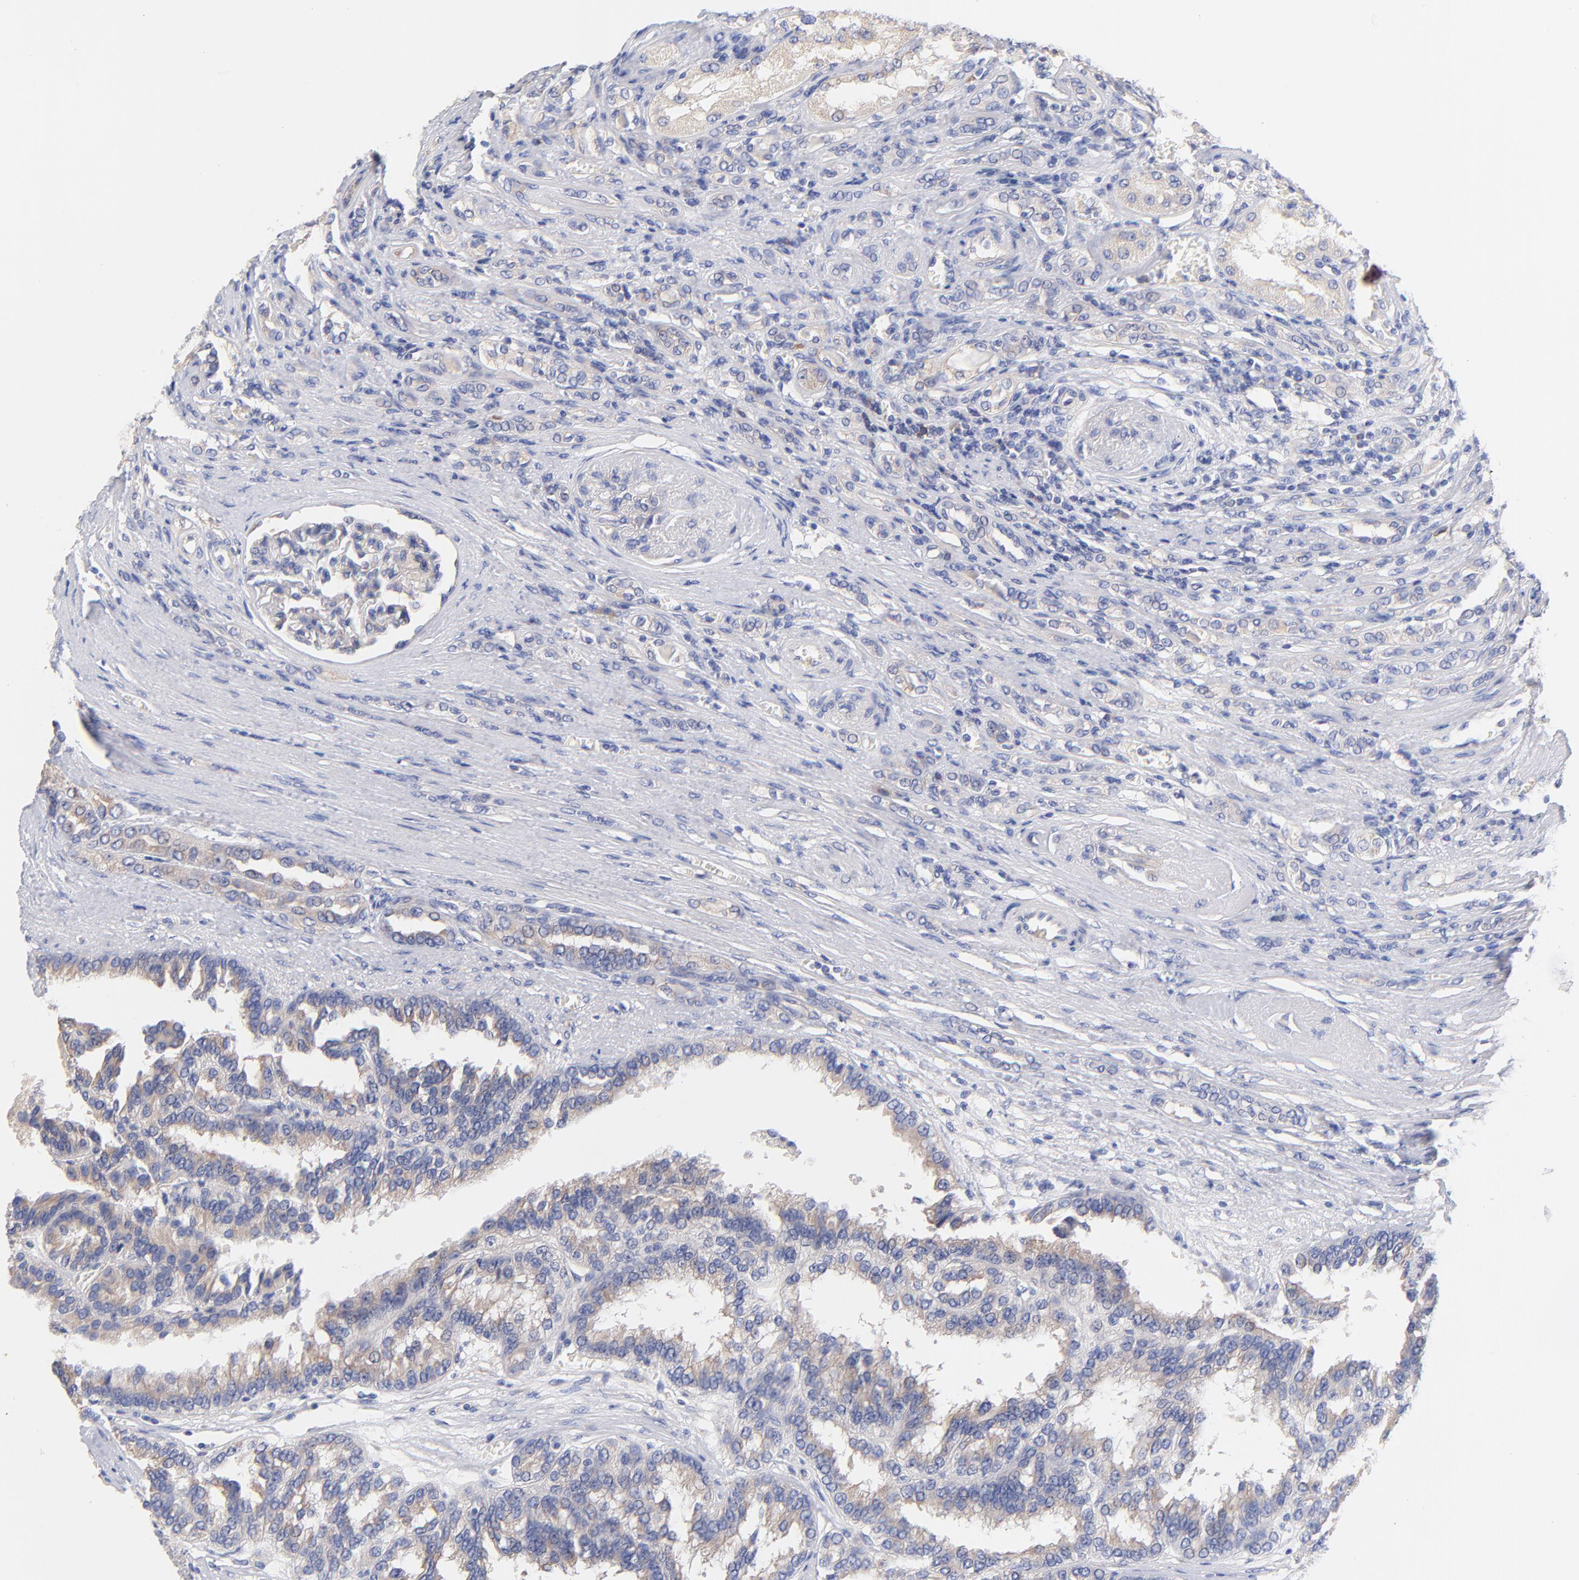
{"staining": {"intensity": "weak", "quantity": ">75%", "location": "cytoplasmic/membranous"}, "tissue": "renal cancer", "cell_type": "Tumor cells", "image_type": "cancer", "snomed": [{"axis": "morphology", "description": "Adenocarcinoma, NOS"}, {"axis": "topography", "description": "Kidney"}], "caption": "A brown stain labels weak cytoplasmic/membranous expression of a protein in human renal adenocarcinoma tumor cells.", "gene": "TNFRSF13C", "patient": {"sex": "male", "age": 46}}